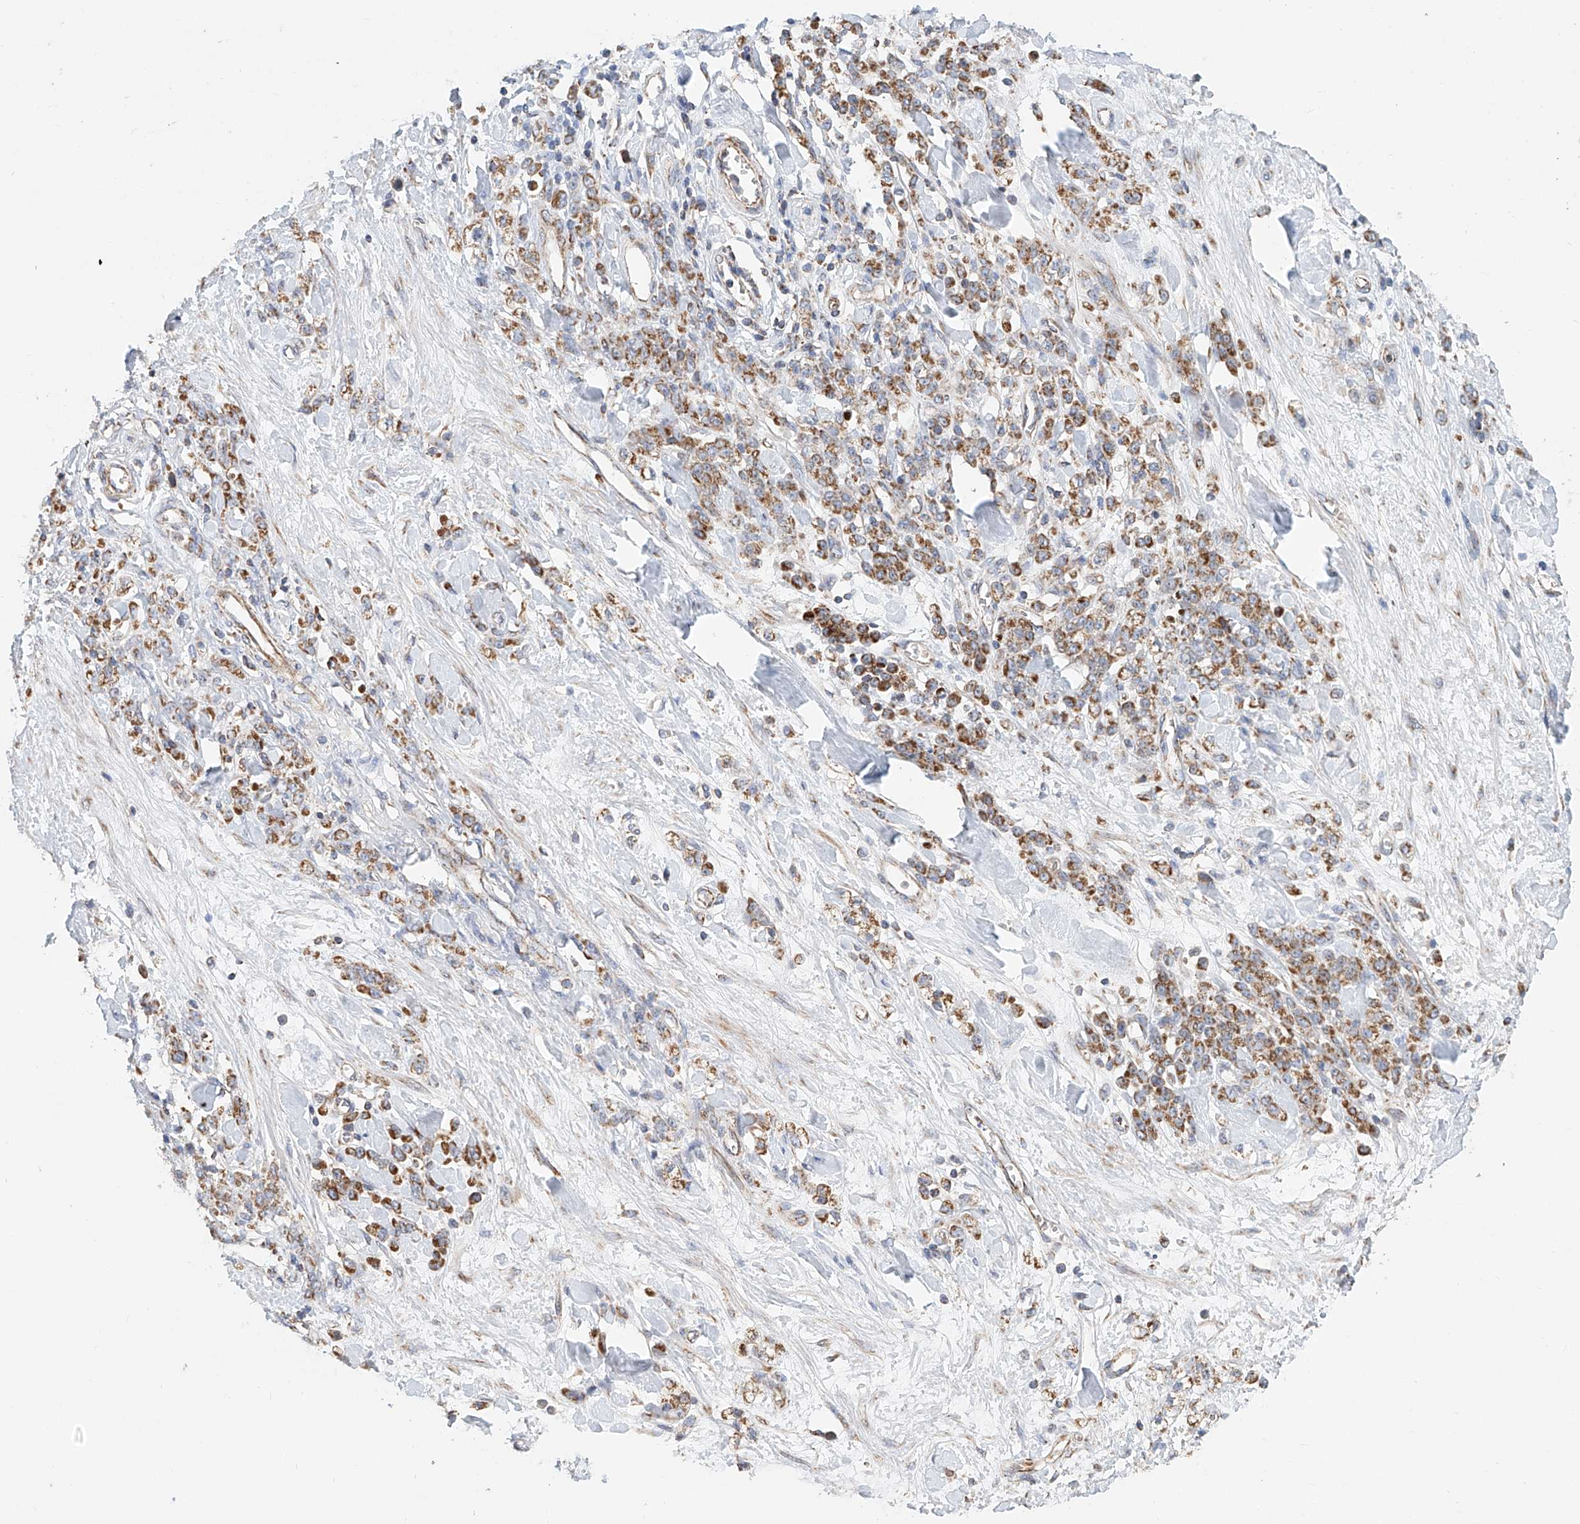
{"staining": {"intensity": "moderate", "quantity": ">75%", "location": "cytoplasmic/membranous"}, "tissue": "stomach cancer", "cell_type": "Tumor cells", "image_type": "cancer", "snomed": [{"axis": "morphology", "description": "Normal tissue, NOS"}, {"axis": "morphology", "description": "Adenocarcinoma, NOS"}, {"axis": "topography", "description": "Stomach"}], "caption": "Immunohistochemistry (IHC) of stomach cancer (adenocarcinoma) exhibits medium levels of moderate cytoplasmic/membranous positivity in approximately >75% of tumor cells.", "gene": "MCL1", "patient": {"sex": "male", "age": 82}}